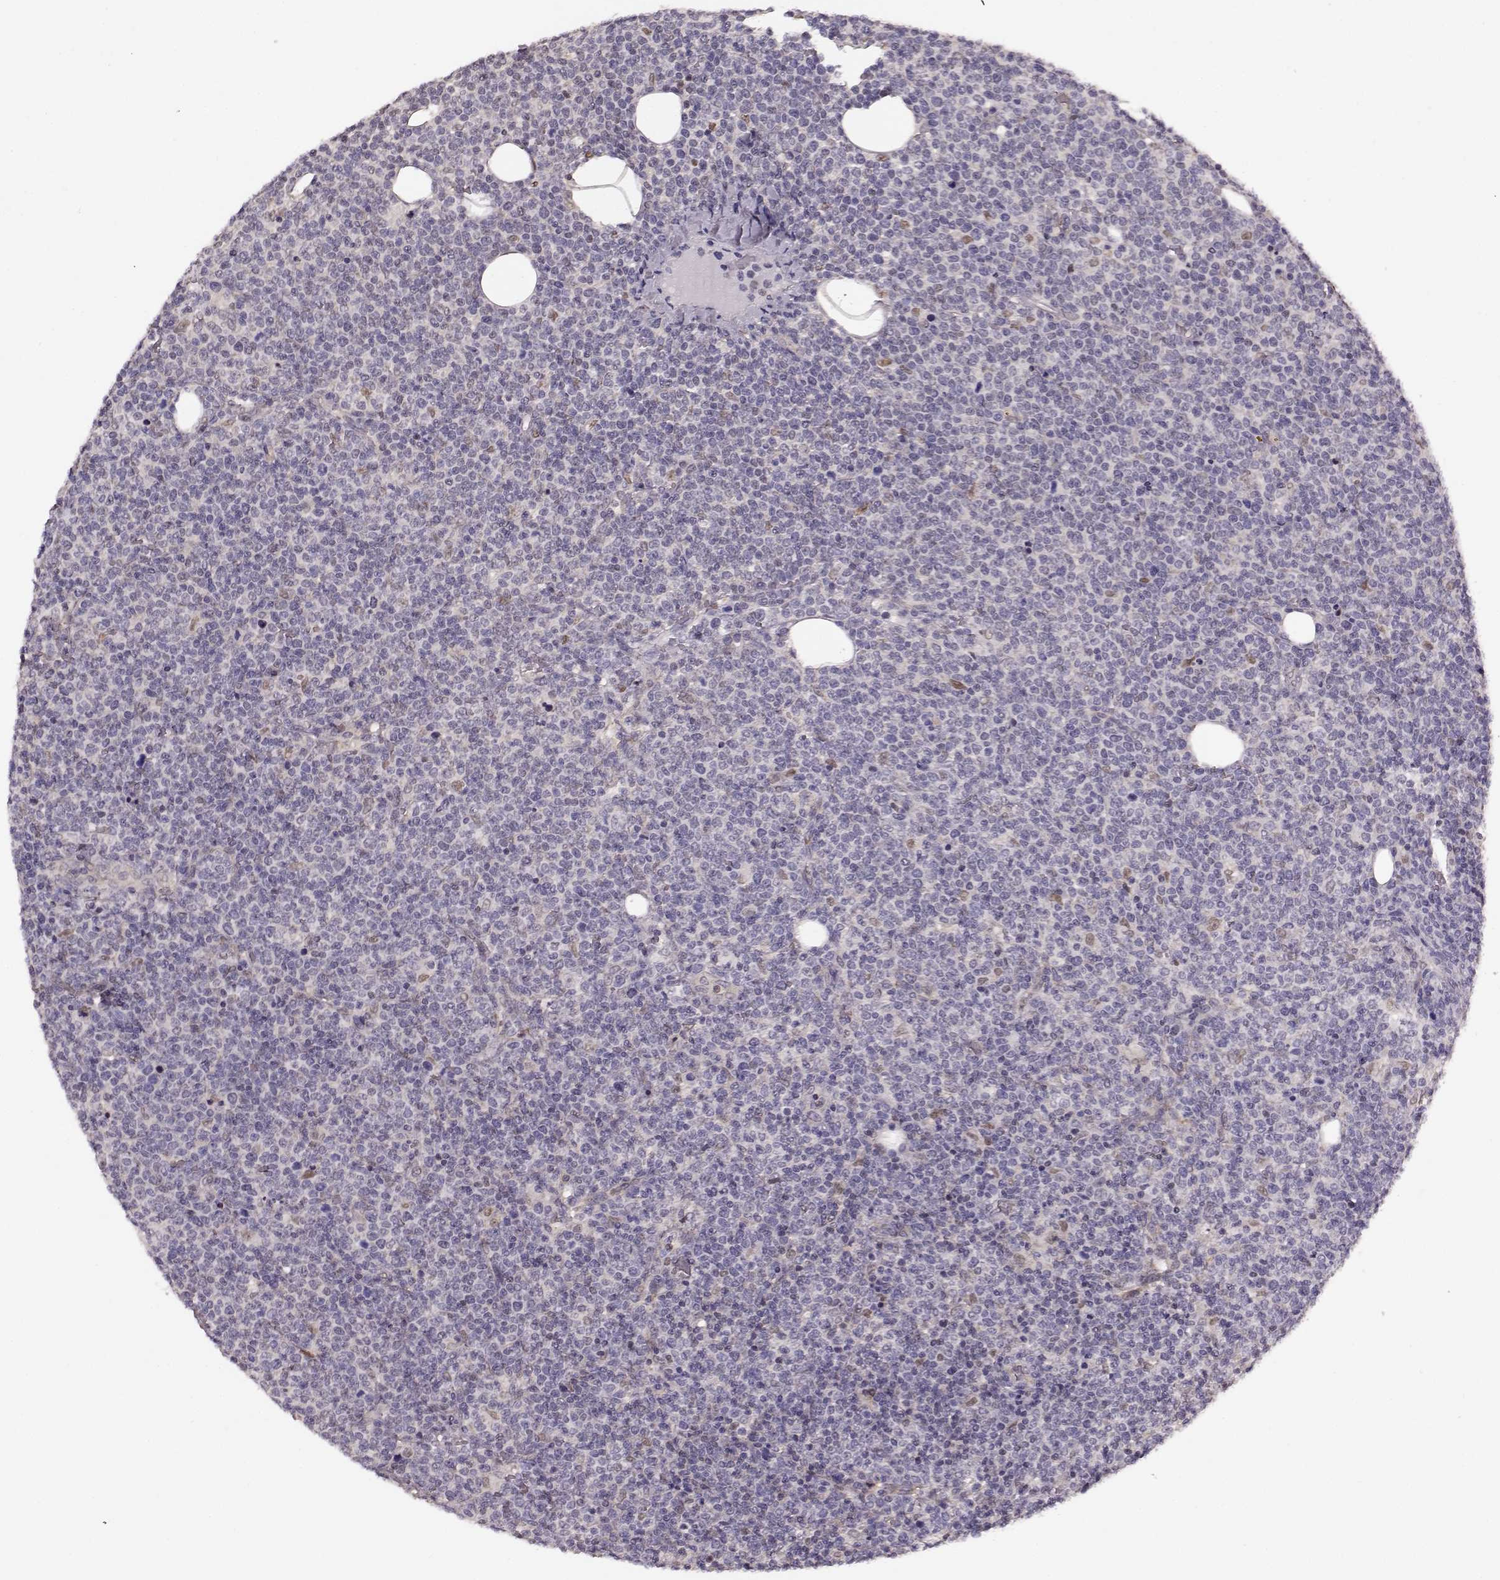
{"staining": {"intensity": "negative", "quantity": "none", "location": "none"}, "tissue": "lymphoma", "cell_type": "Tumor cells", "image_type": "cancer", "snomed": [{"axis": "morphology", "description": "Malignant lymphoma, non-Hodgkin's type, High grade"}, {"axis": "topography", "description": "Lymph node"}], "caption": "This is an immunohistochemistry image of high-grade malignant lymphoma, non-Hodgkin's type. There is no positivity in tumor cells.", "gene": "KLF6", "patient": {"sex": "male", "age": 61}}